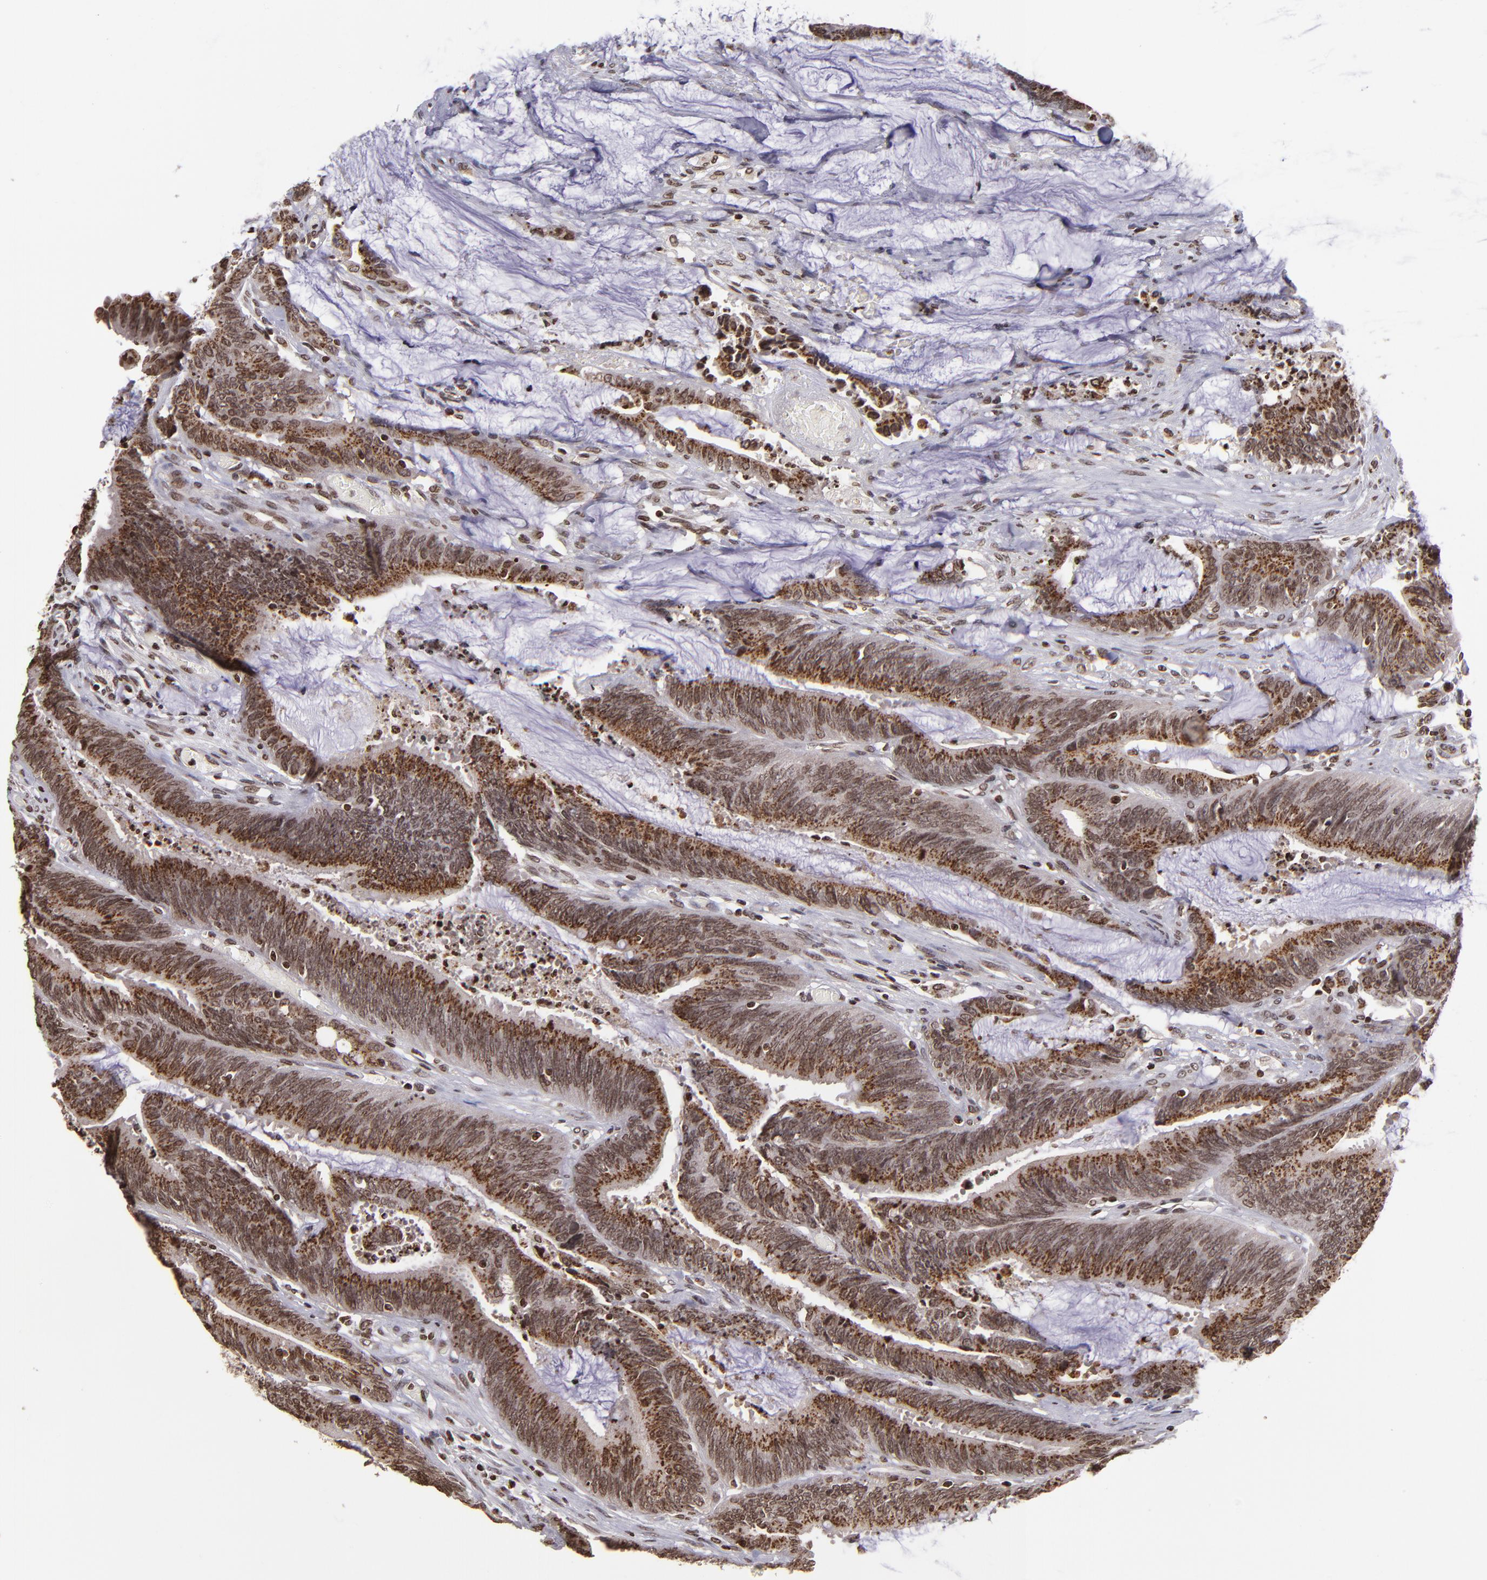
{"staining": {"intensity": "strong", "quantity": ">75%", "location": "cytoplasmic/membranous,nuclear"}, "tissue": "colorectal cancer", "cell_type": "Tumor cells", "image_type": "cancer", "snomed": [{"axis": "morphology", "description": "Adenocarcinoma, NOS"}, {"axis": "topography", "description": "Rectum"}], "caption": "Immunohistochemistry image of neoplastic tissue: colorectal adenocarcinoma stained using immunohistochemistry (IHC) reveals high levels of strong protein expression localized specifically in the cytoplasmic/membranous and nuclear of tumor cells, appearing as a cytoplasmic/membranous and nuclear brown color.", "gene": "CSDC2", "patient": {"sex": "female", "age": 66}}